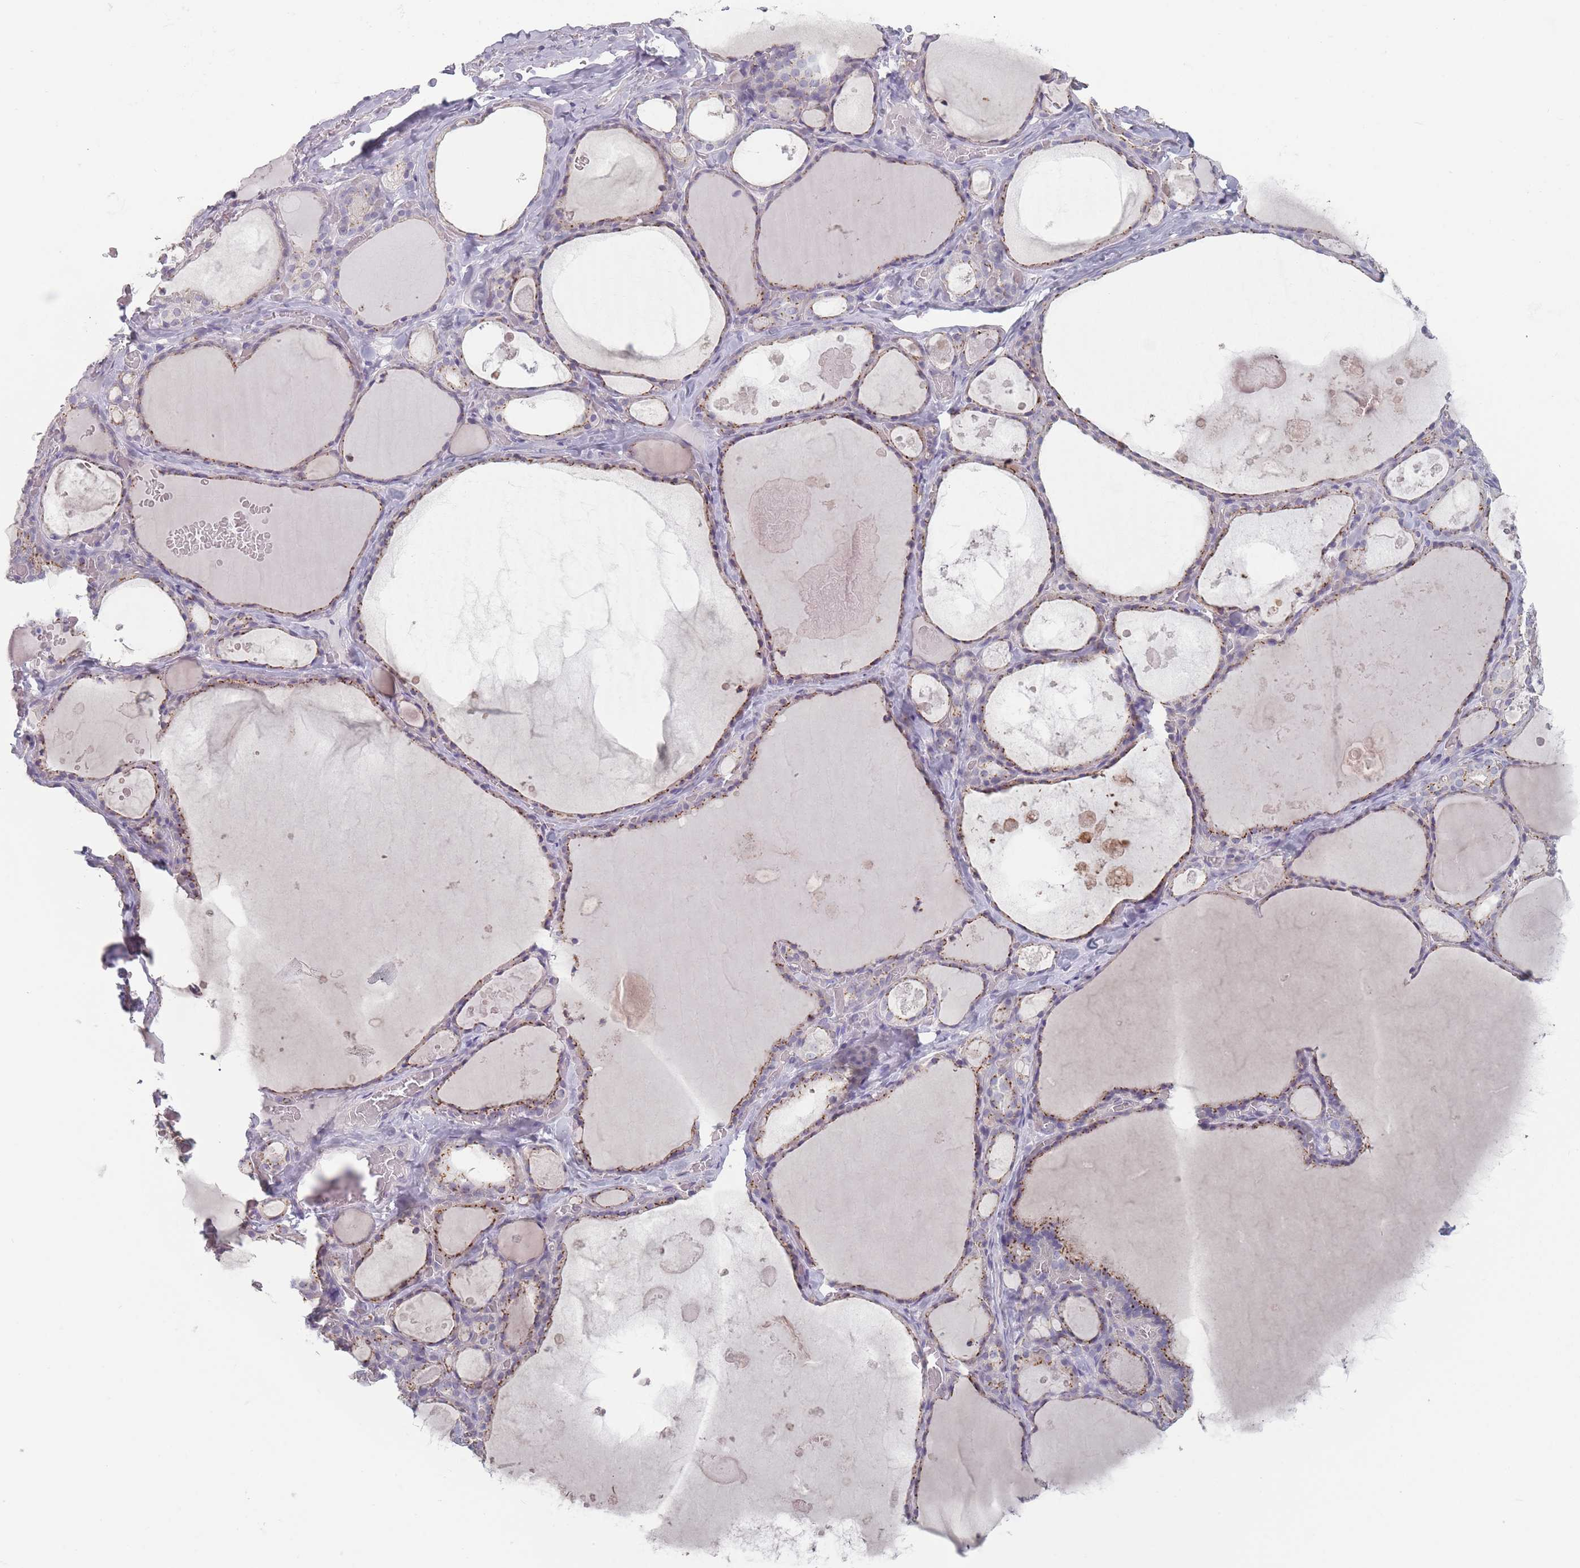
{"staining": {"intensity": "weak", "quantity": "25%-75%", "location": "cytoplasmic/membranous"}, "tissue": "thyroid gland", "cell_type": "Glandular cells", "image_type": "normal", "snomed": [{"axis": "morphology", "description": "Normal tissue, NOS"}, {"axis": "topography", "description": "Thyroid gland"}], "caption": "The image exhibits immunohistochemical staining of normal thyroid gland. There is weak cytoplasmic/membranous staining is present in approximately 25%-75% of glandular cells.", "gene": "AKAIN1", "patient": {"sex": "male", "age": 56}}